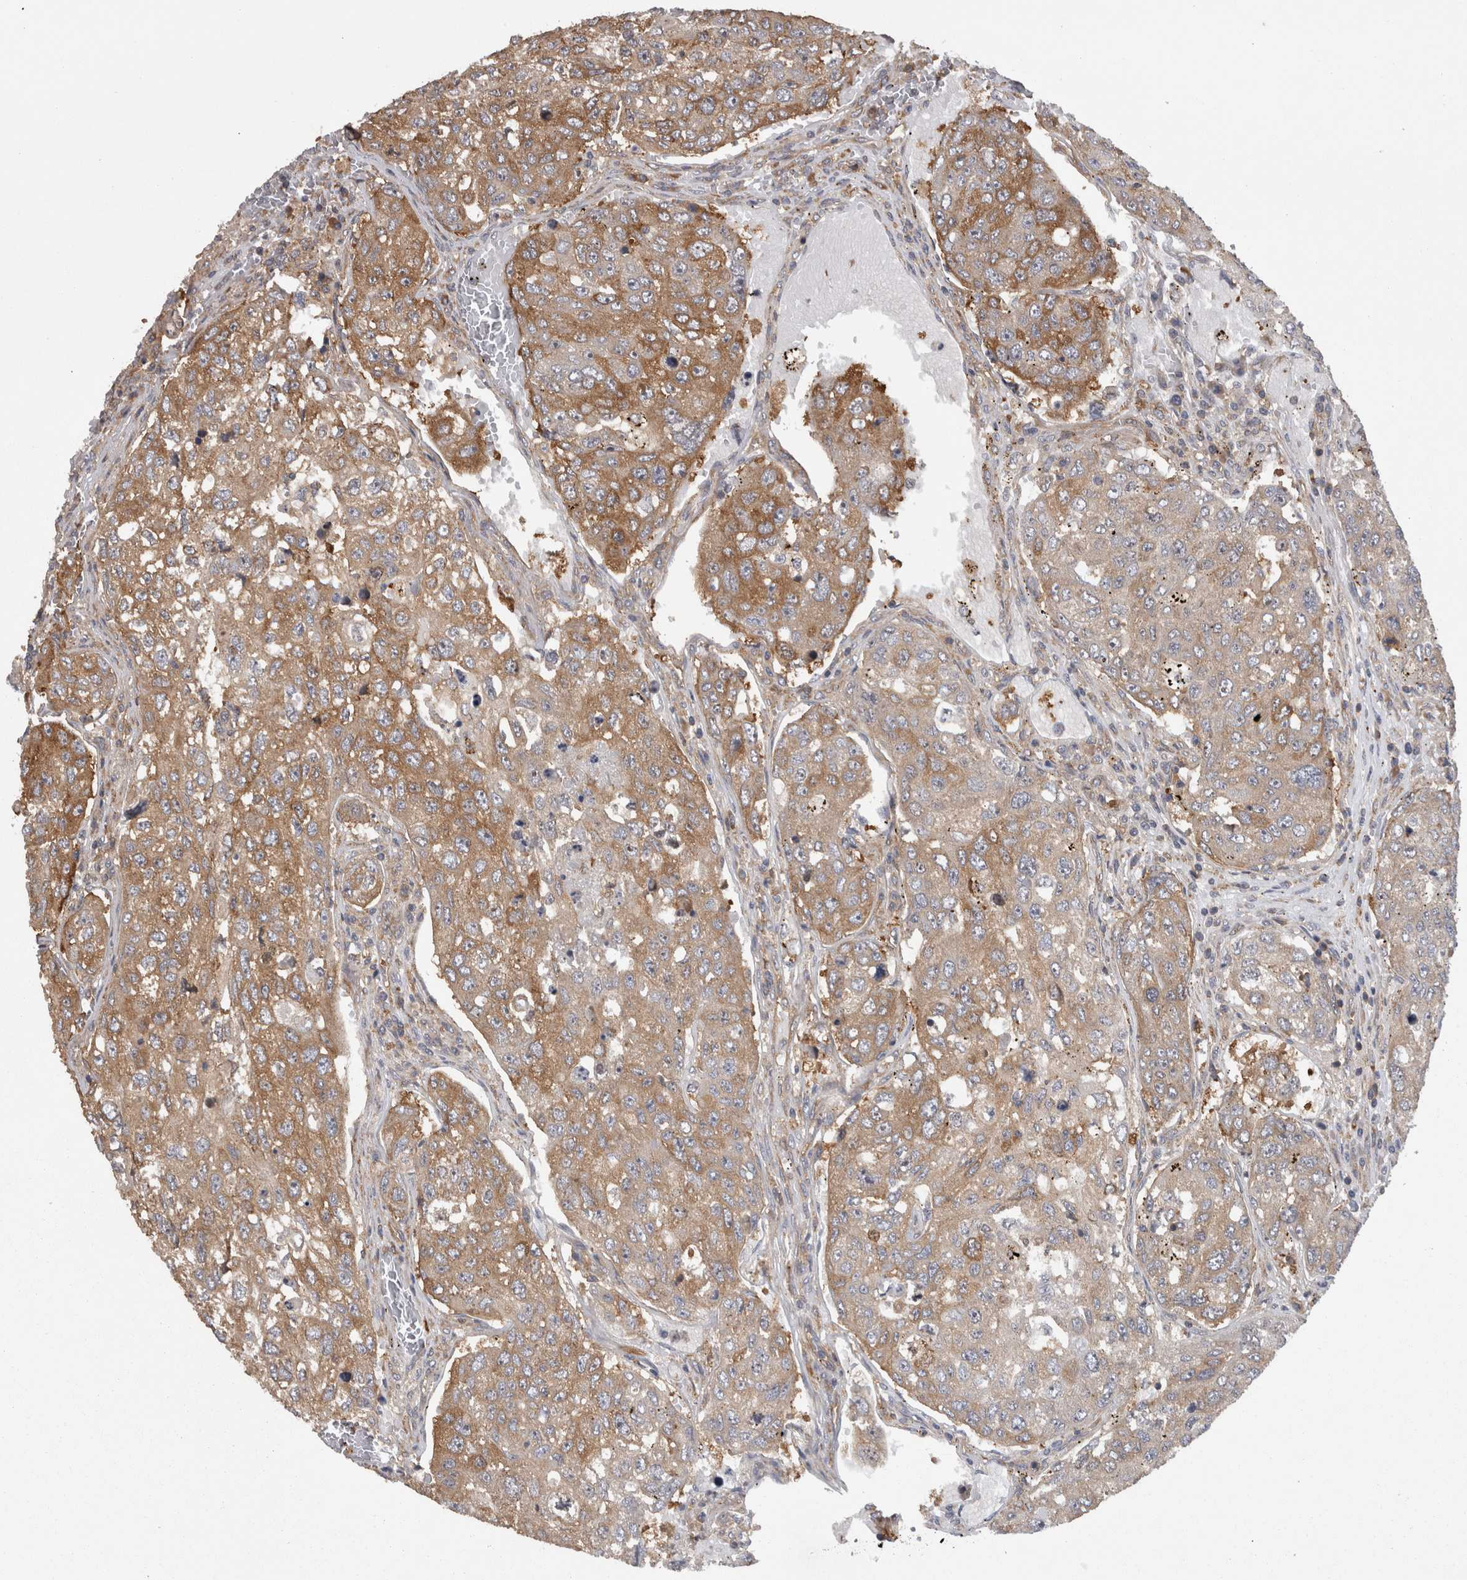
{"staining": {"intensity": "moderate", "quantity": ">75%", "location": "cytoplasmic/membranous"}, "tissue": "urothelial cancer", "cell_type": "Tumor cells", "image_type": "cancer", "snomed": [{"axis": "morphology", "description": "Urothelial carcinoma, High grade"}, {"axis": "topography", "description": "Lymph node"}, {"axis": "topography", "description": "Urinary bladder"}], "caption": "A micrograph of human urothelial cancer stained for a protein reveals moderate cytoplasmic/membranous brown staining in tumor cells. (DAB IHC, brown staining for protein, blue staining for nuclei).", "gene": "SMCR8", "patient": {"sex": "male", "age": 51}}